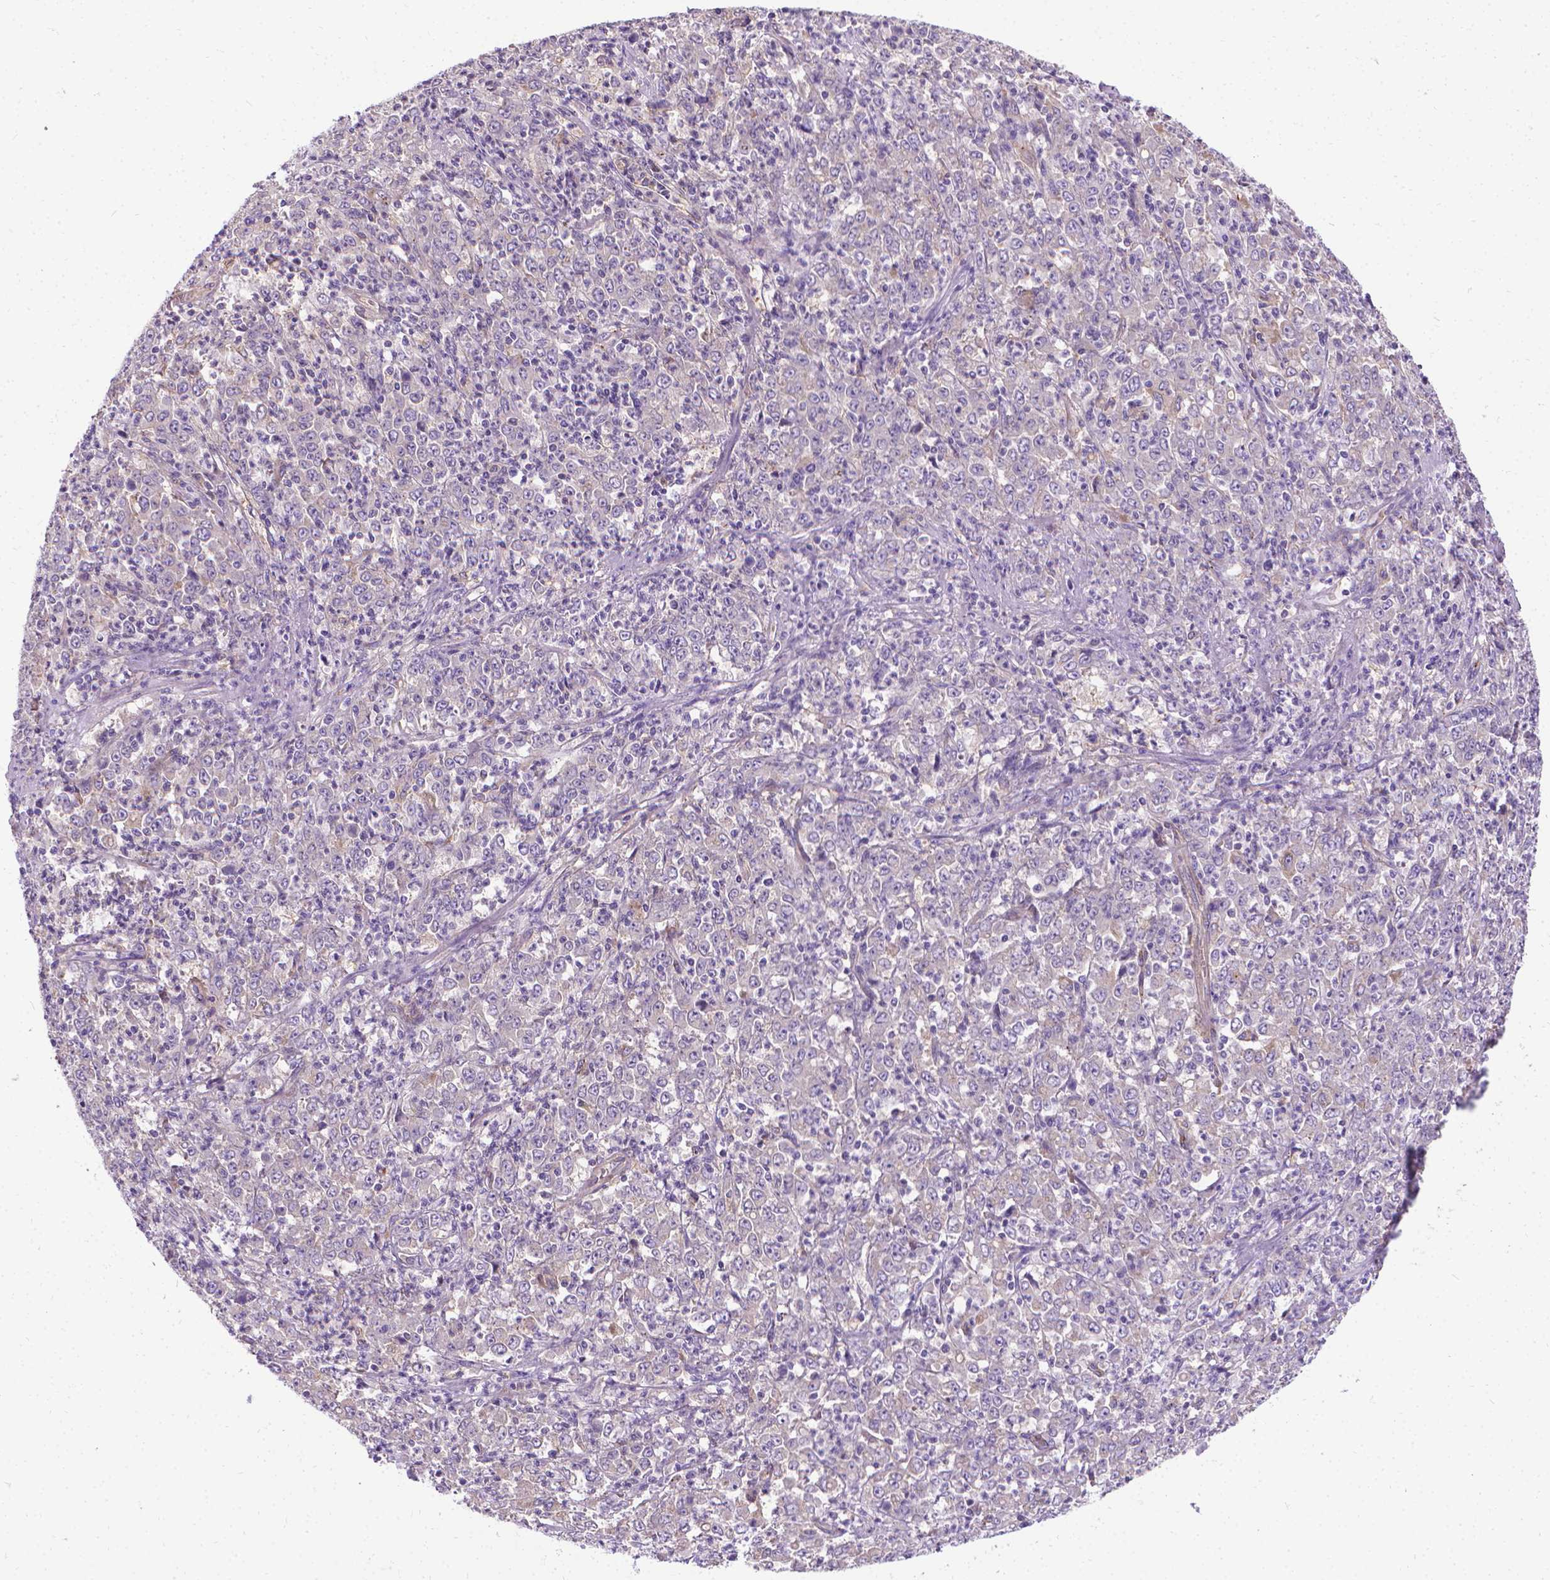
{"staining": {"intensity": "negative", "quantity": "none", "location": "none"}, "tissue": "stomach cancer", "cell_type": "Tumor cells", "image_type": "cancer", "snomed": [{"axis": "morphology", "description": "Adenocarcinoma, NOS"}, {"axis": "topography", "description": "Stomach, lower"}], "caption": "High power microscopy photomicrograph of an immunohistochemistry (IHC) histopathology image of stomach adenocarcinoma, revealing no significant positivity in tumor cells. The staining was performed using DAB (3,3'-diaminobenzidine) to visualize the protein expression in brown, while the nuclei were stained in blue with hematoxylin (Magnification: 20x).", "gene": "CFAP299", "patient": {"sex": "female", "age": 71}}